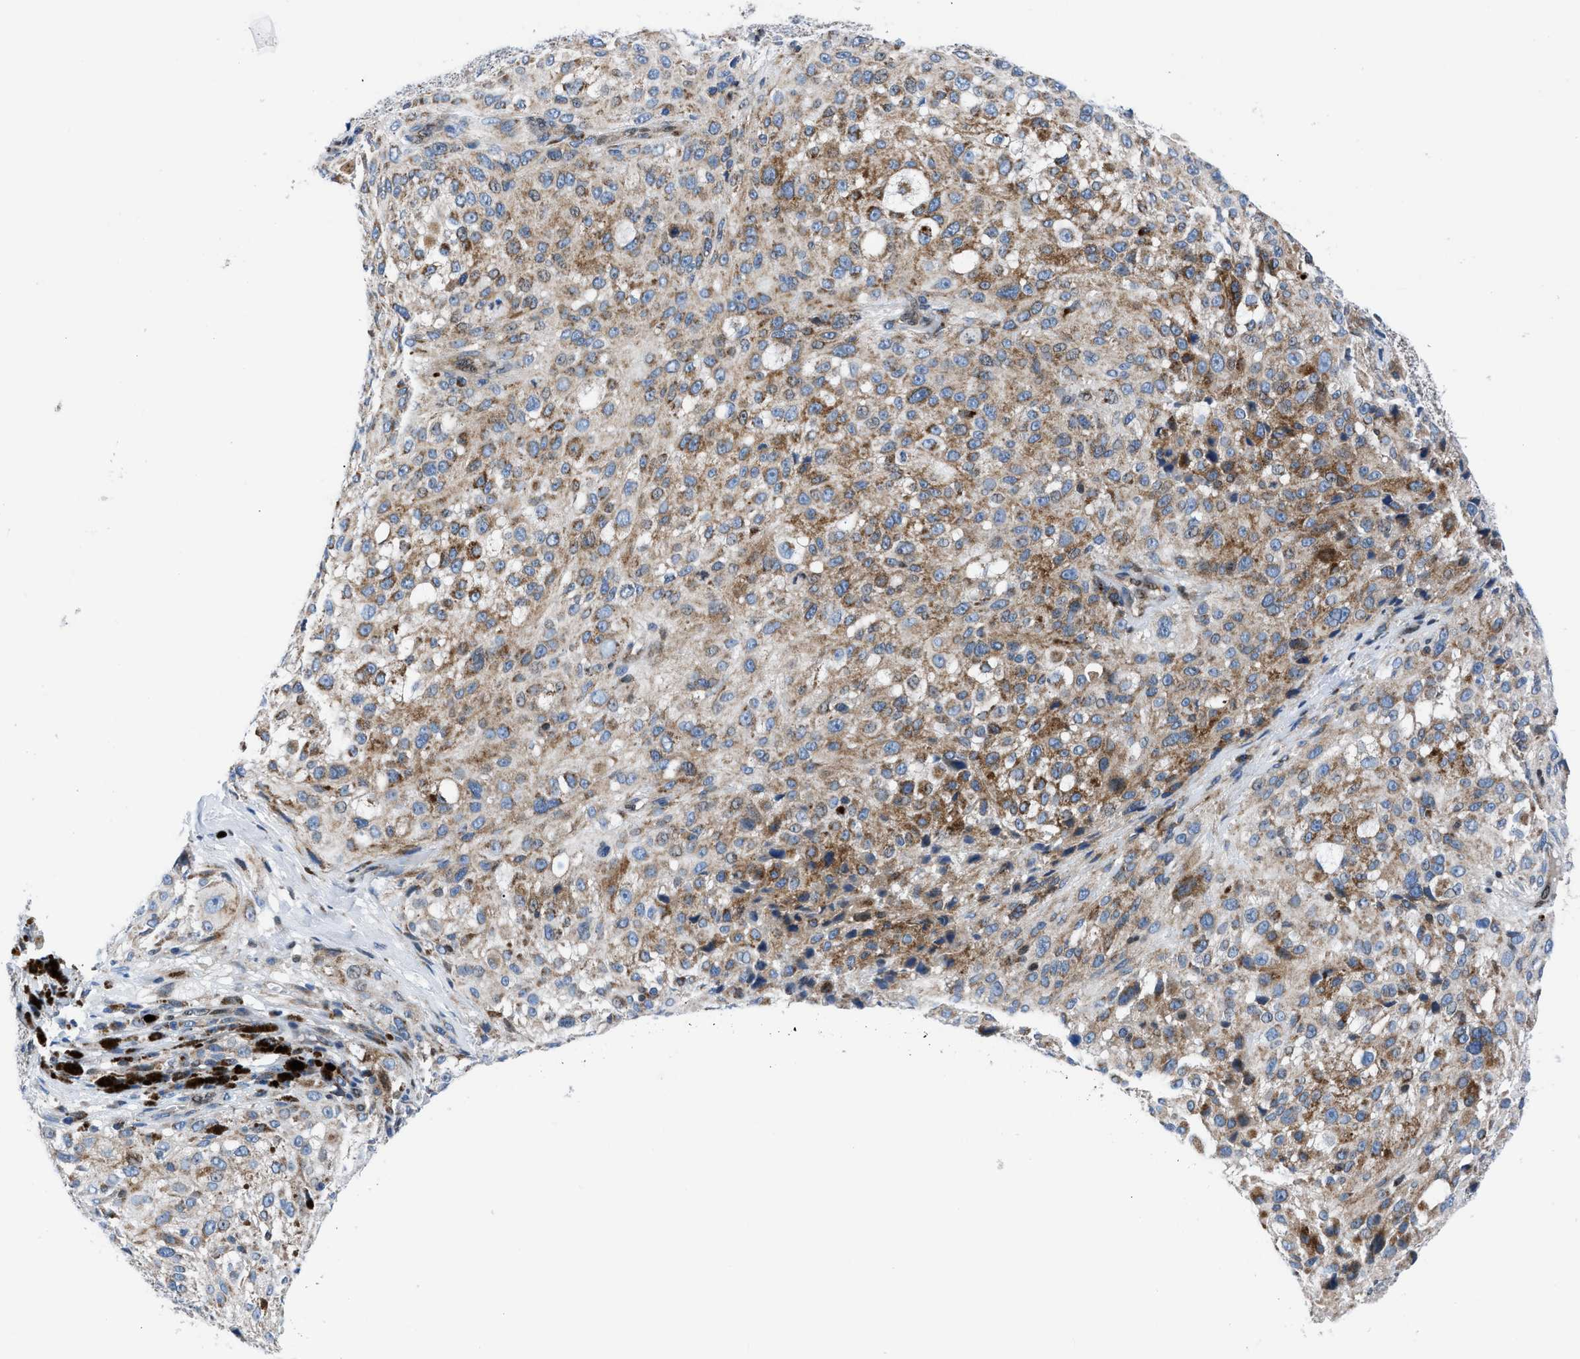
{"staining": {"intensity": "moderate", "quantity": ">75%", "location": "cytoplasmic/membranous"}, "tissue": "melanoma", "cell_type": "Tumor cells", "image_type": "cancer", "snomed": [{"axis": "morphology", "description": "Necrosis, NOS"}, {"axis": "morphology", "description": "Malignant melanoma, NOS"}, {"axis": "topography", "description": "Skin"}], "caption": "DAB (3,3'-diaminobenzidine) immunohistochemical staining of human melanoma displays moderate cytoplasmic/membranous protein expression in about >75% of tumor cells.", "gene": "LMO2", "patient": {"sex": "female", "age": 87}}